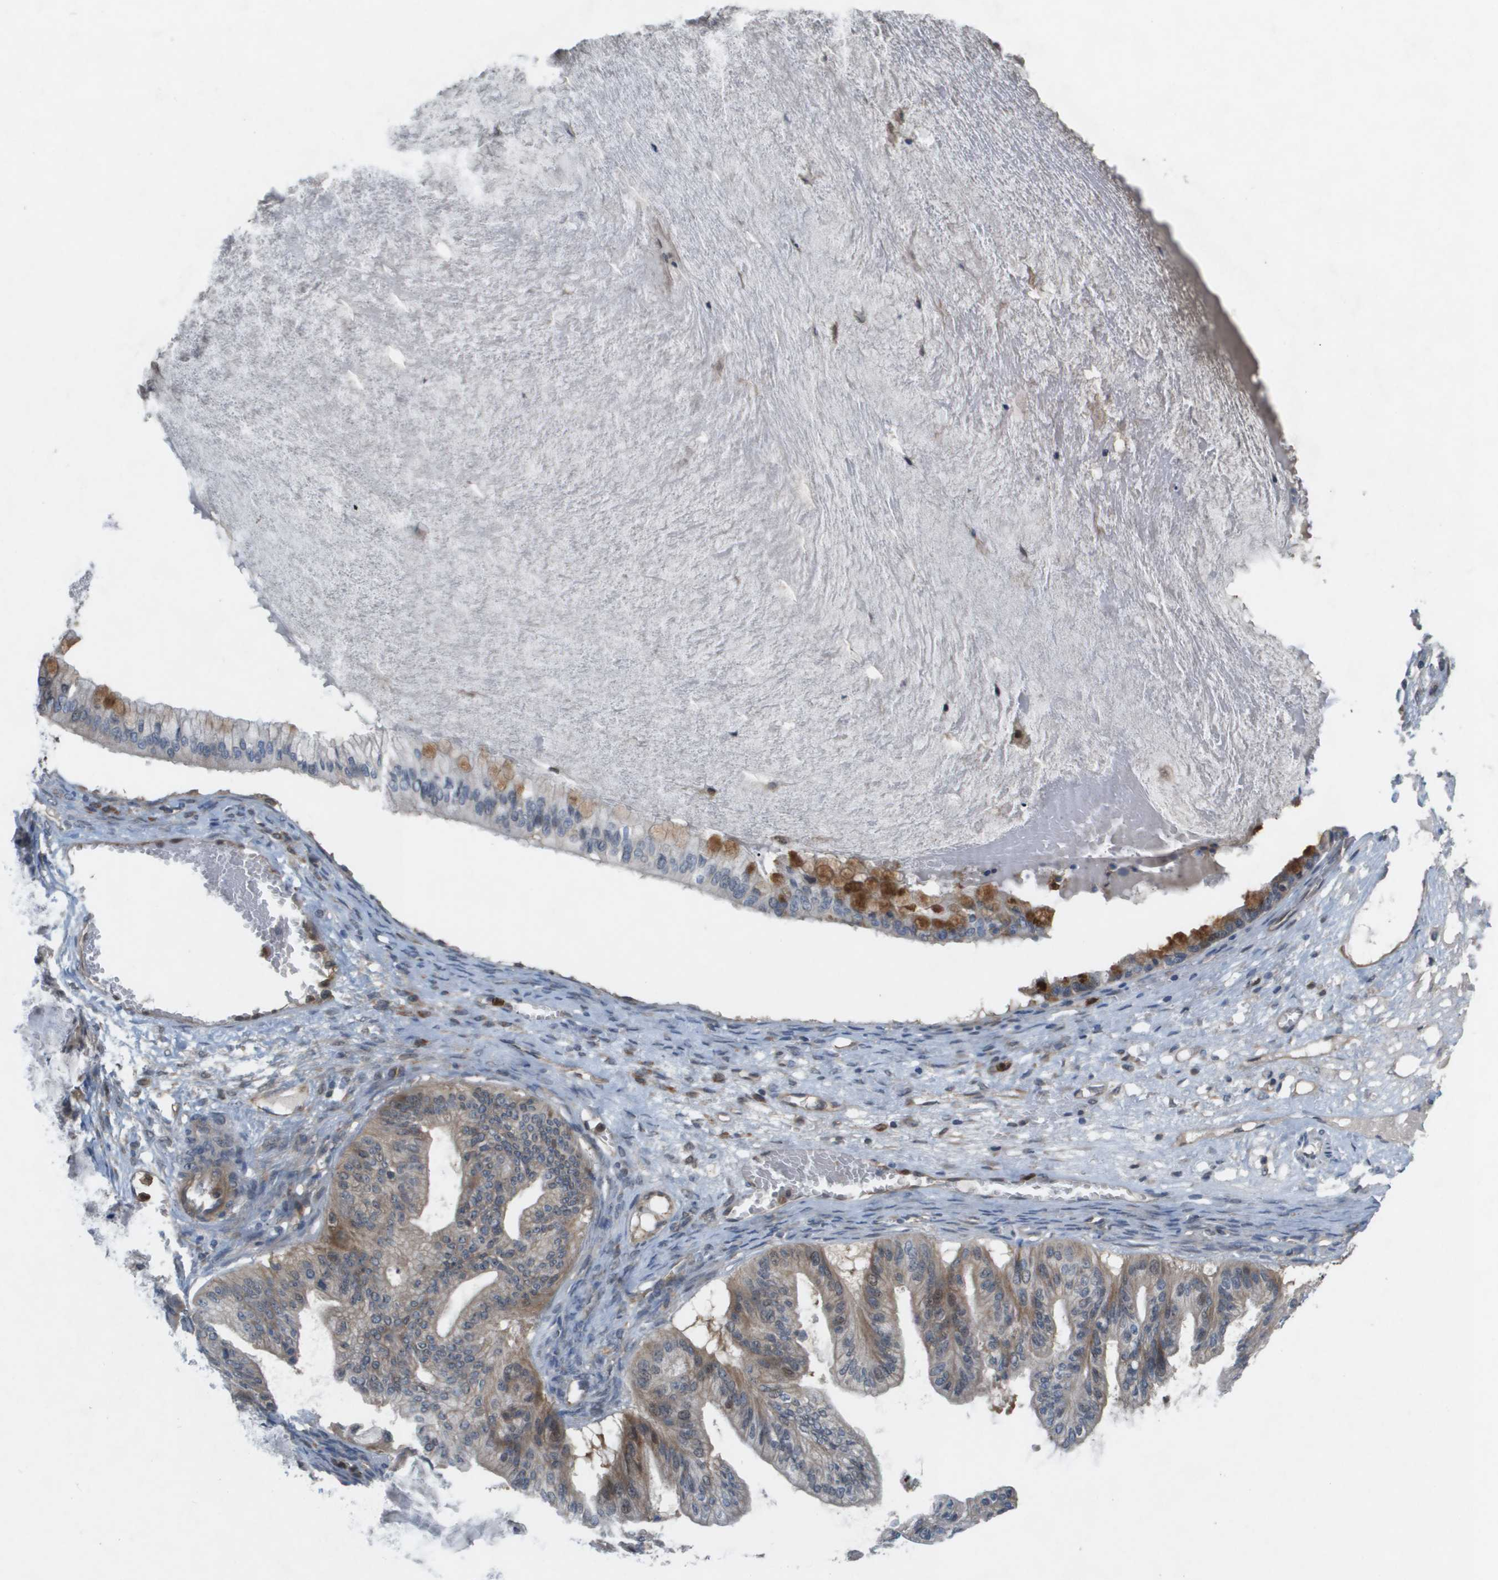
{"staining": {"intensity": "moderate", "quantity": "<25%", "location": "cytoplasmic/membranous"}, "tissue": "ovarian cancer", "cell_type": "Tumor cells", "image_type": "cancer", "snomed": [{"axis": "morphology", "description": "Cystadenocarcinoma, mucinous, NOS"}, {"axis": "topography", "description": "Ovary"}], "caption": "IHC photomicrograph of neoplastic tissue: ovarian cancer stained using immunohistochemistry reveals low levels of moderate protein expression localized specifically in the cytoplasmic/membranous of tumor cells, appearing as a cytoplasmic/membranous brown color.", "gene": "PALD1", "patient": {"sex": "female", "age": 57}}